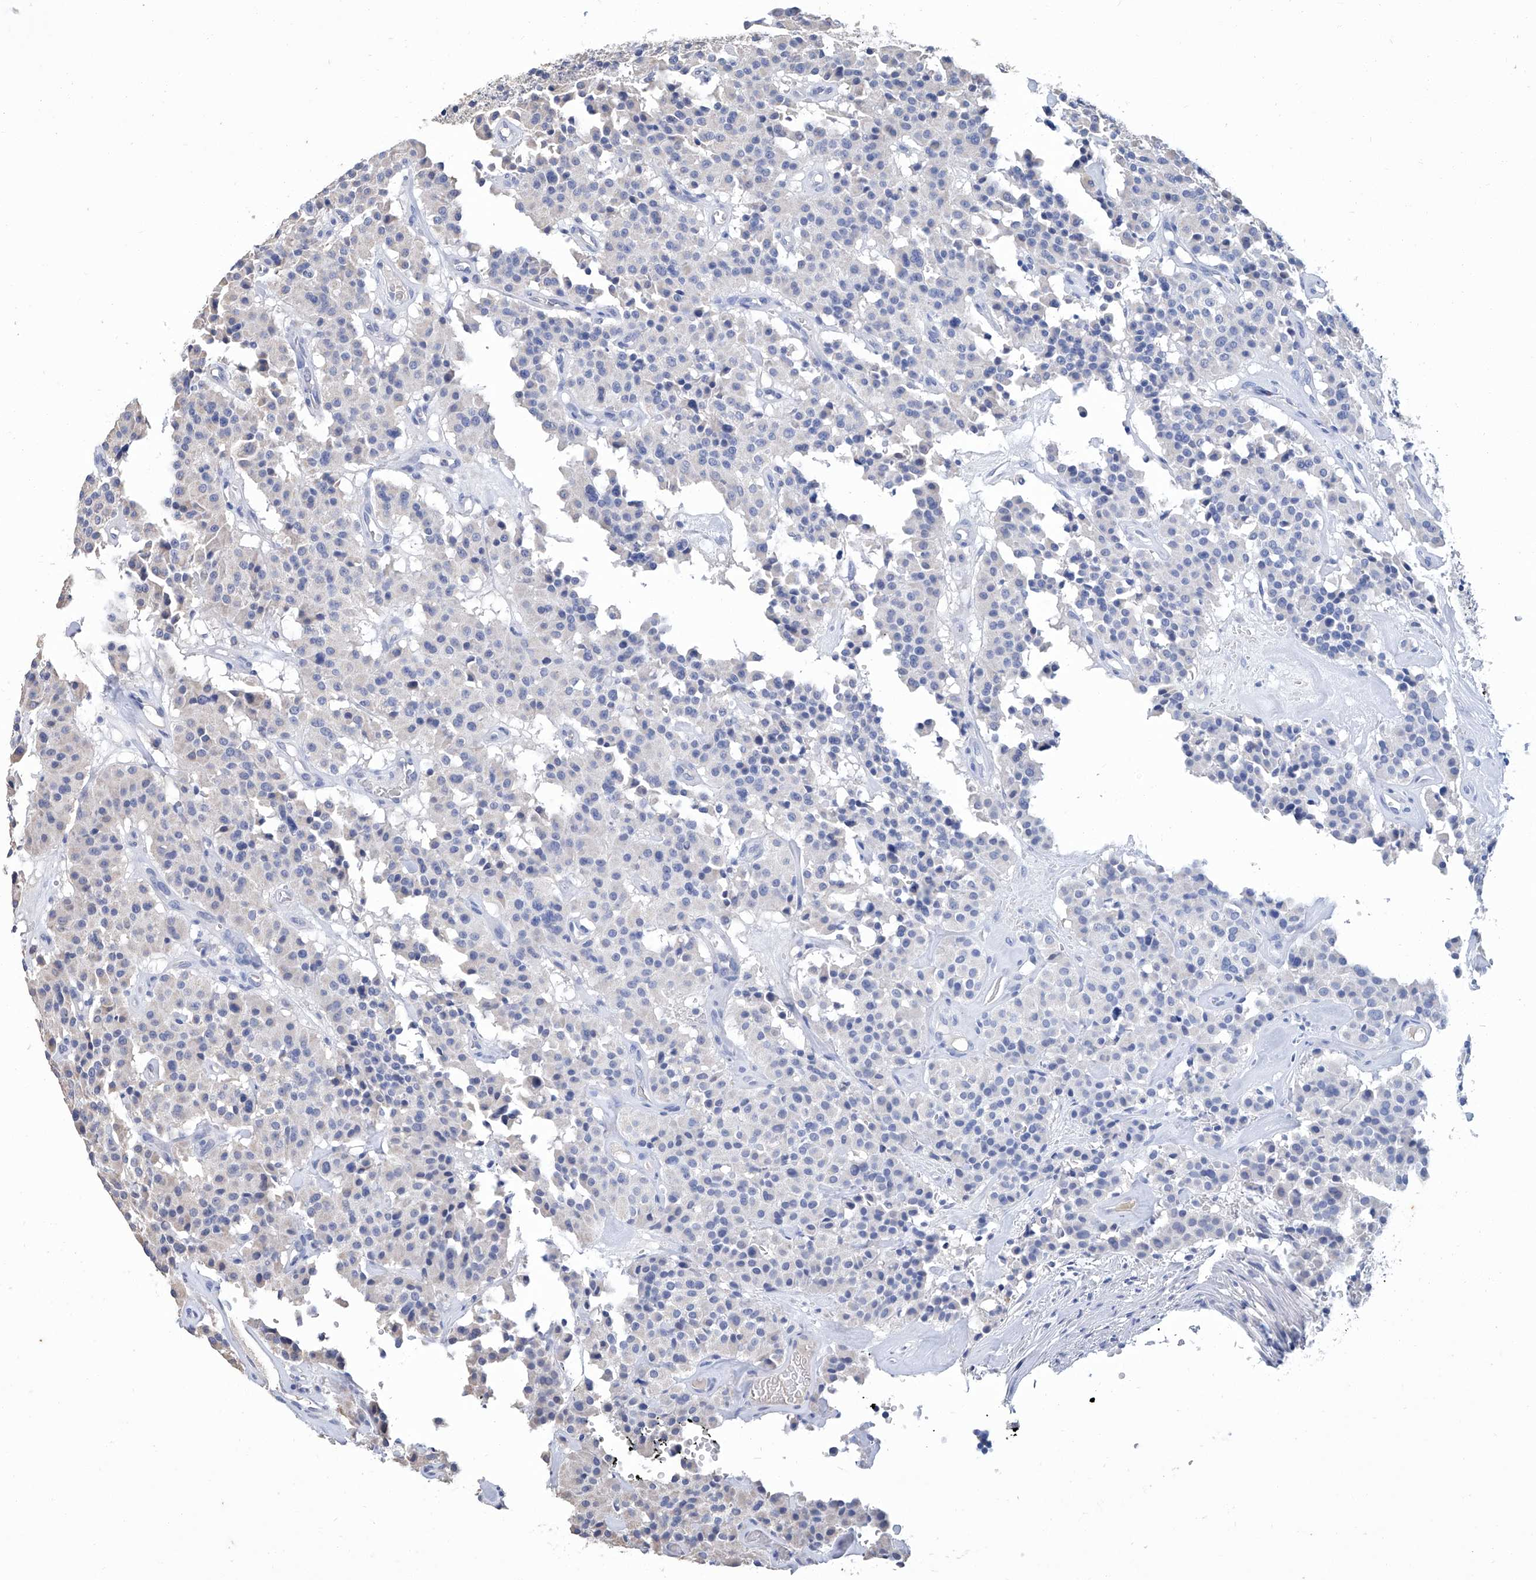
{"staining": {"intensity": "negative", "quantity": "none", "location": "none"}, "tissue": "carcinoid", "cell_type": "Tumor cells", "image_type": "cancer", "snomed": [{"axis": "morphology", "description": "Carcinoid, malignant, NOS"}, {"axis": "topography", "description": "Lung"}], "caption": "This is an immunohistochemistry photomicrograph of human malignant carcinoid. There is no staining in tumor cells.", "gene": "GPT", "patient": {"sex": "male", "age": 30}}